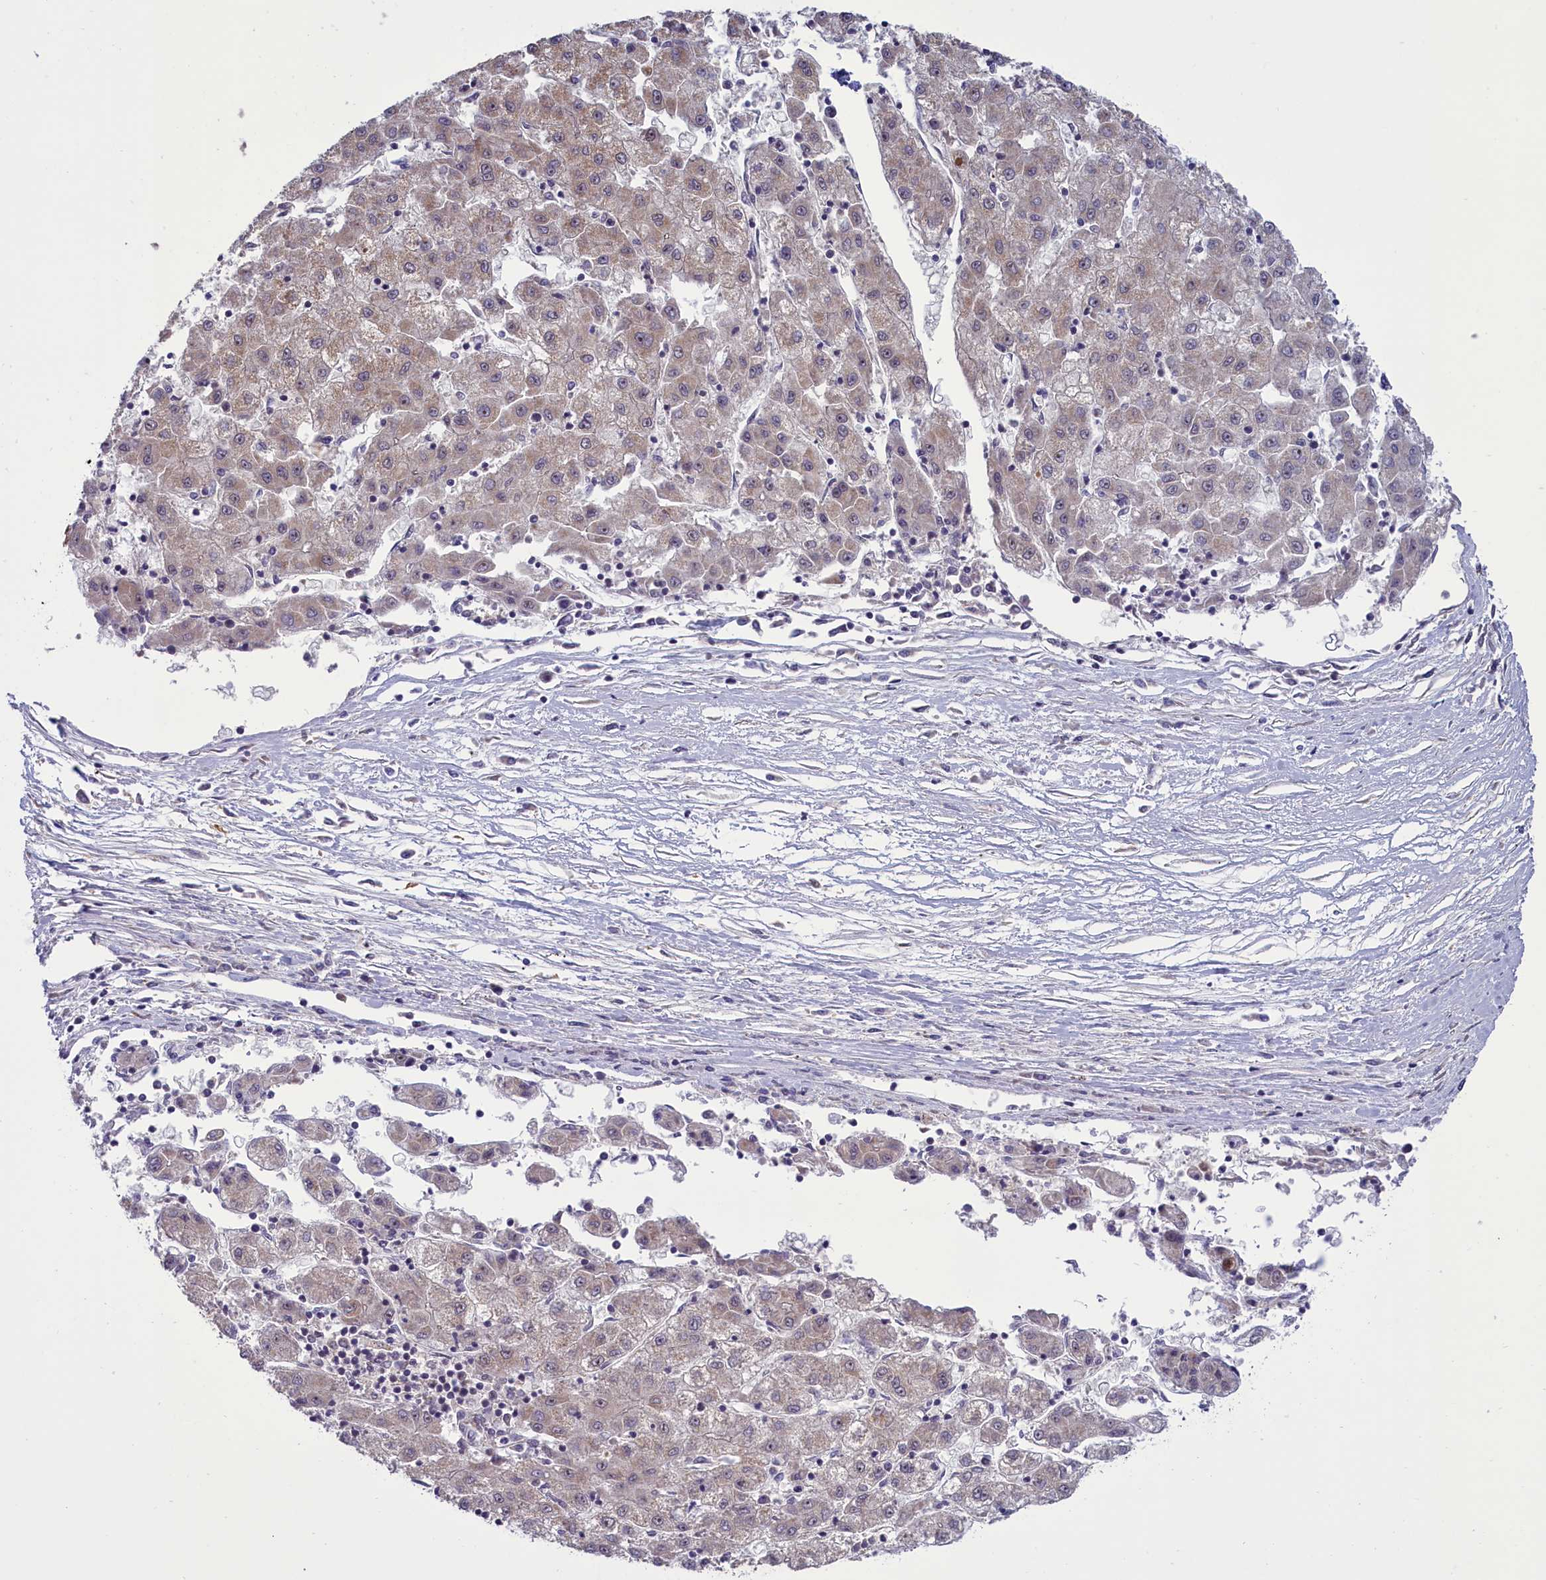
{"staining": {"intensity": "moderate", "quantity": "25%-75%", "location": "cytoplasmic/membranous"}, "tissue": "liver cancer", "cell_type": "Tumor cells", "image_type": "cancer", "snomed": [{"axis": "morphology", "description": "Carcinoma, Hepatocellular, NOS"}, {"axis": "topography", "description": "Liver"}], "caption": "Liver cancer (hepatocellular carcinoma) was stained to show a protein in brown. There is medium levels of moderate cytoplasmic/membranous expression in about 25%-75% of tumor cells. (Brightfield microscopy of DAB IHC at high magnification).", "gene": "GLRX5", "patient": {"sex": "male", "age": 72}}